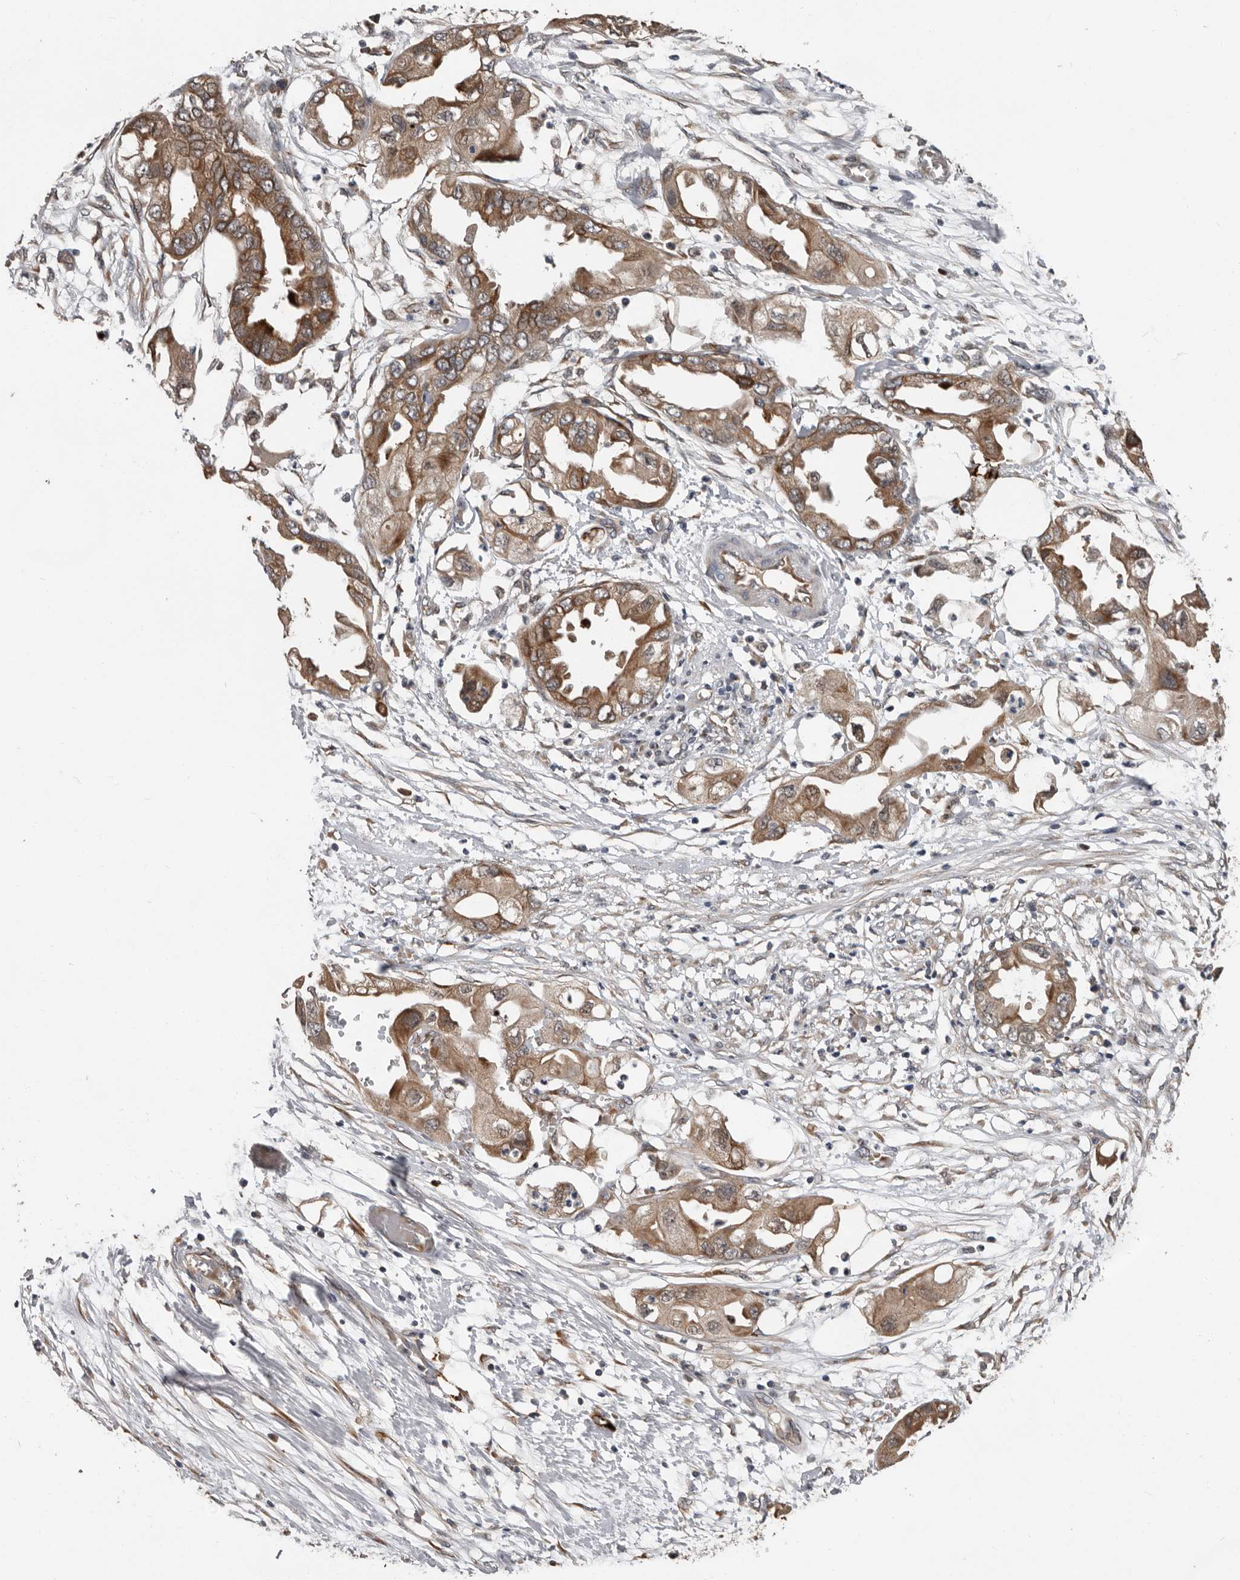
{"staining": {"intensity": "moderate", "quantity": ">75%", "location": "cytoplasmic/membranous"}, "tissue": "endometrial cancer", "cell_type": "Tumor cells", "image_type": "cancer", "snomed": [{"axis": "morphology", "description": "Adenocarcinoma, NOS"}, {"axis": "morphology", "description": "Adenocarcinoma, metastatic, NOS"}, {"axis": "topography", "description": "Adipose tissue"}, {"axis": "topography", "description": "Endometrium"}], "caption": "Protein positivity by immunohistochemistry (IHC) exhibits moderate cytoplasmic/membranous expression in approximately >75% of tumor cells in endometrial cancer (metastatic adenocarcinoma). (DAB = brown stain, brightfield microscopy at high magnification).", "gene": "MTF1", "patient": {"sex": "female", "age": 67}}